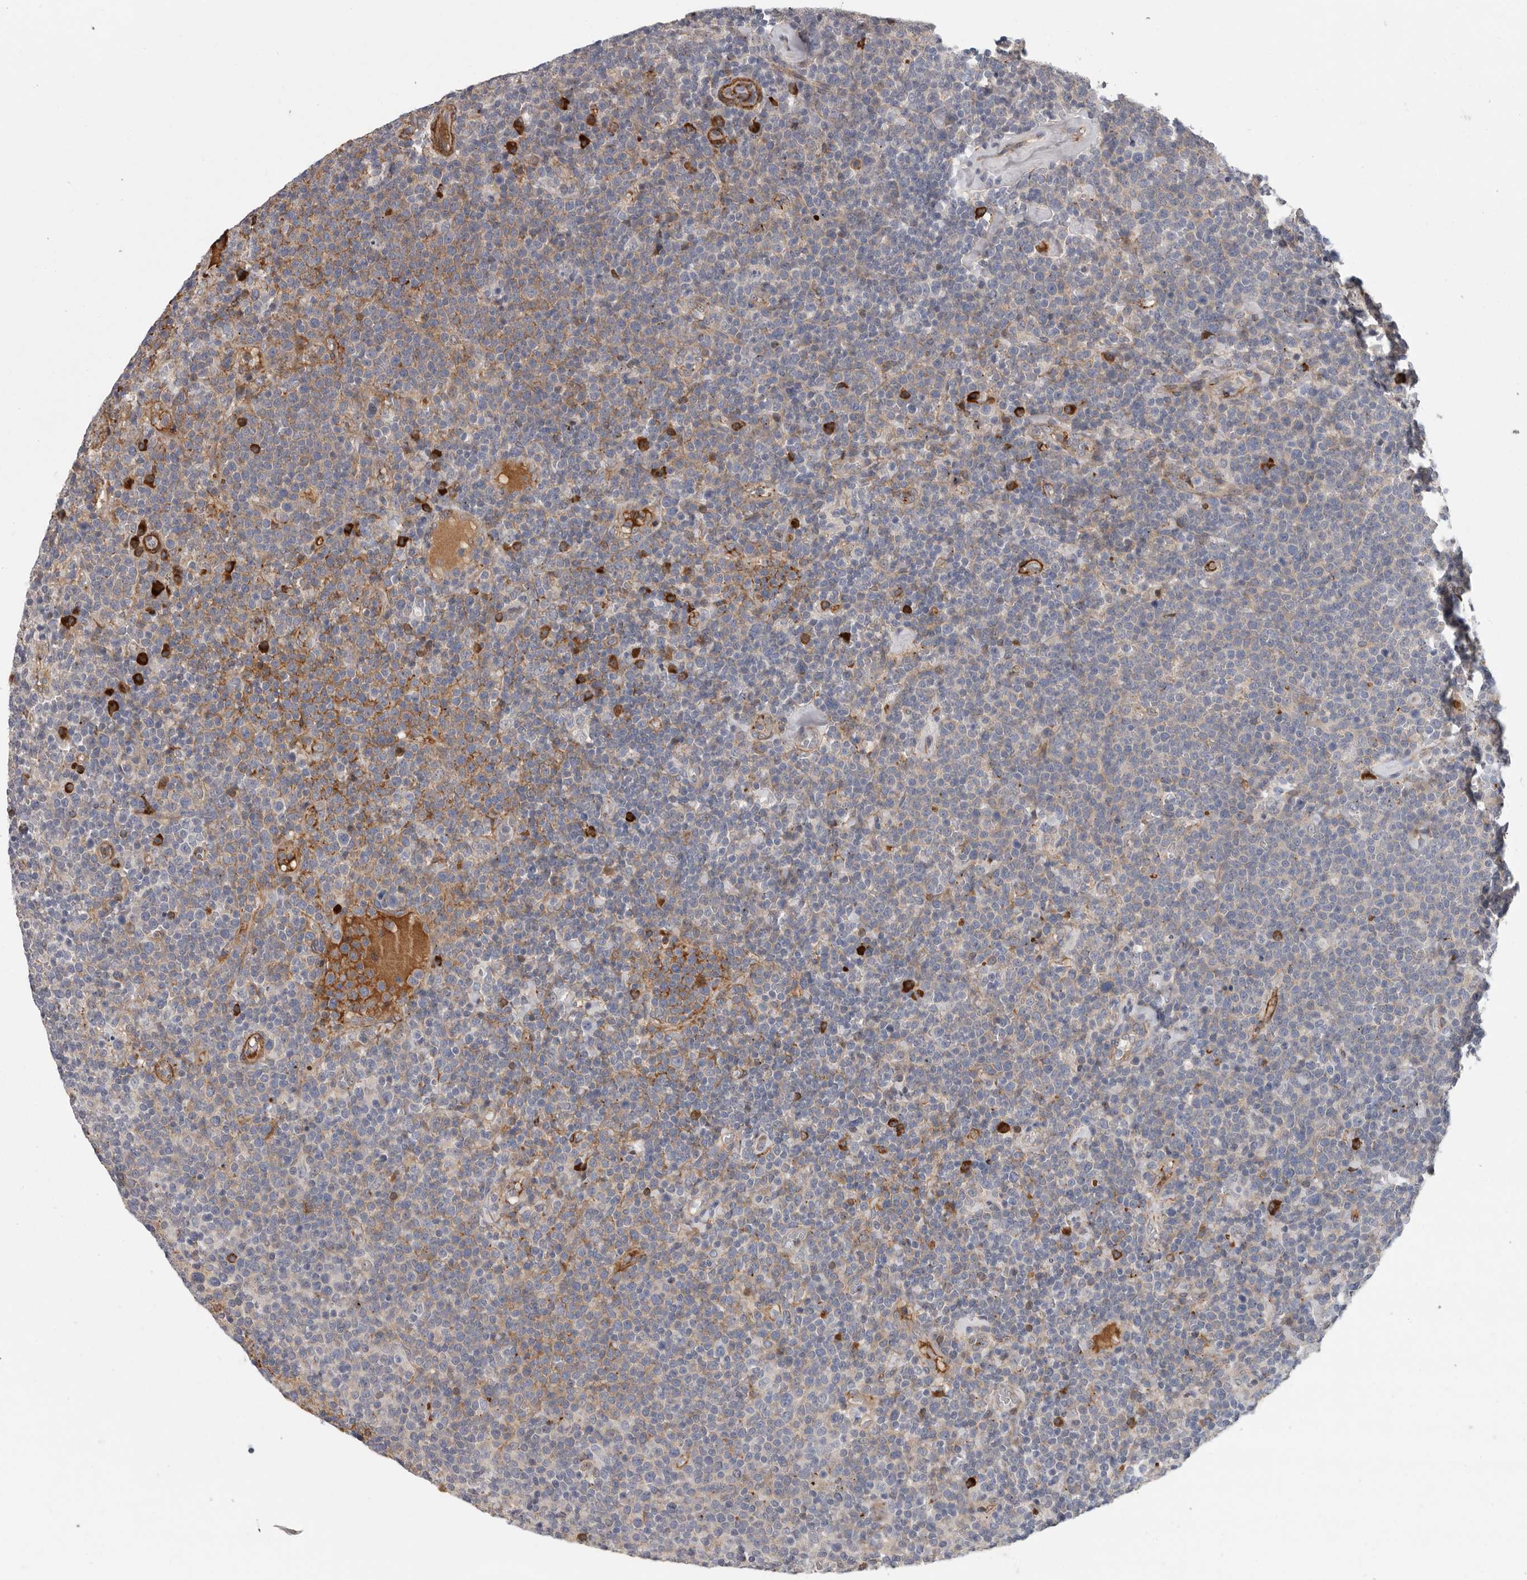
{"staining": {"intensity": "weak", "quantity": "<25%", "location": "cytoplasmic/membranous"}, "tissue": "lymphoma", "cell_type": "Tumor cells", "image_type": "cancer", "snomed": [{"axis": "morphology", "description": "Malignant lymphoma, non-Hodgkin's type, High grade"}, {"axis": "topography", "description": "Lymph node"}], "caption": "High-grade malignant lymphoma, non-Hodgkin's type stained for a protein using IHC displays no expression tumor cells.", "gene": "ATXN3L", "patient": {"sex": "male", "age": 61}}